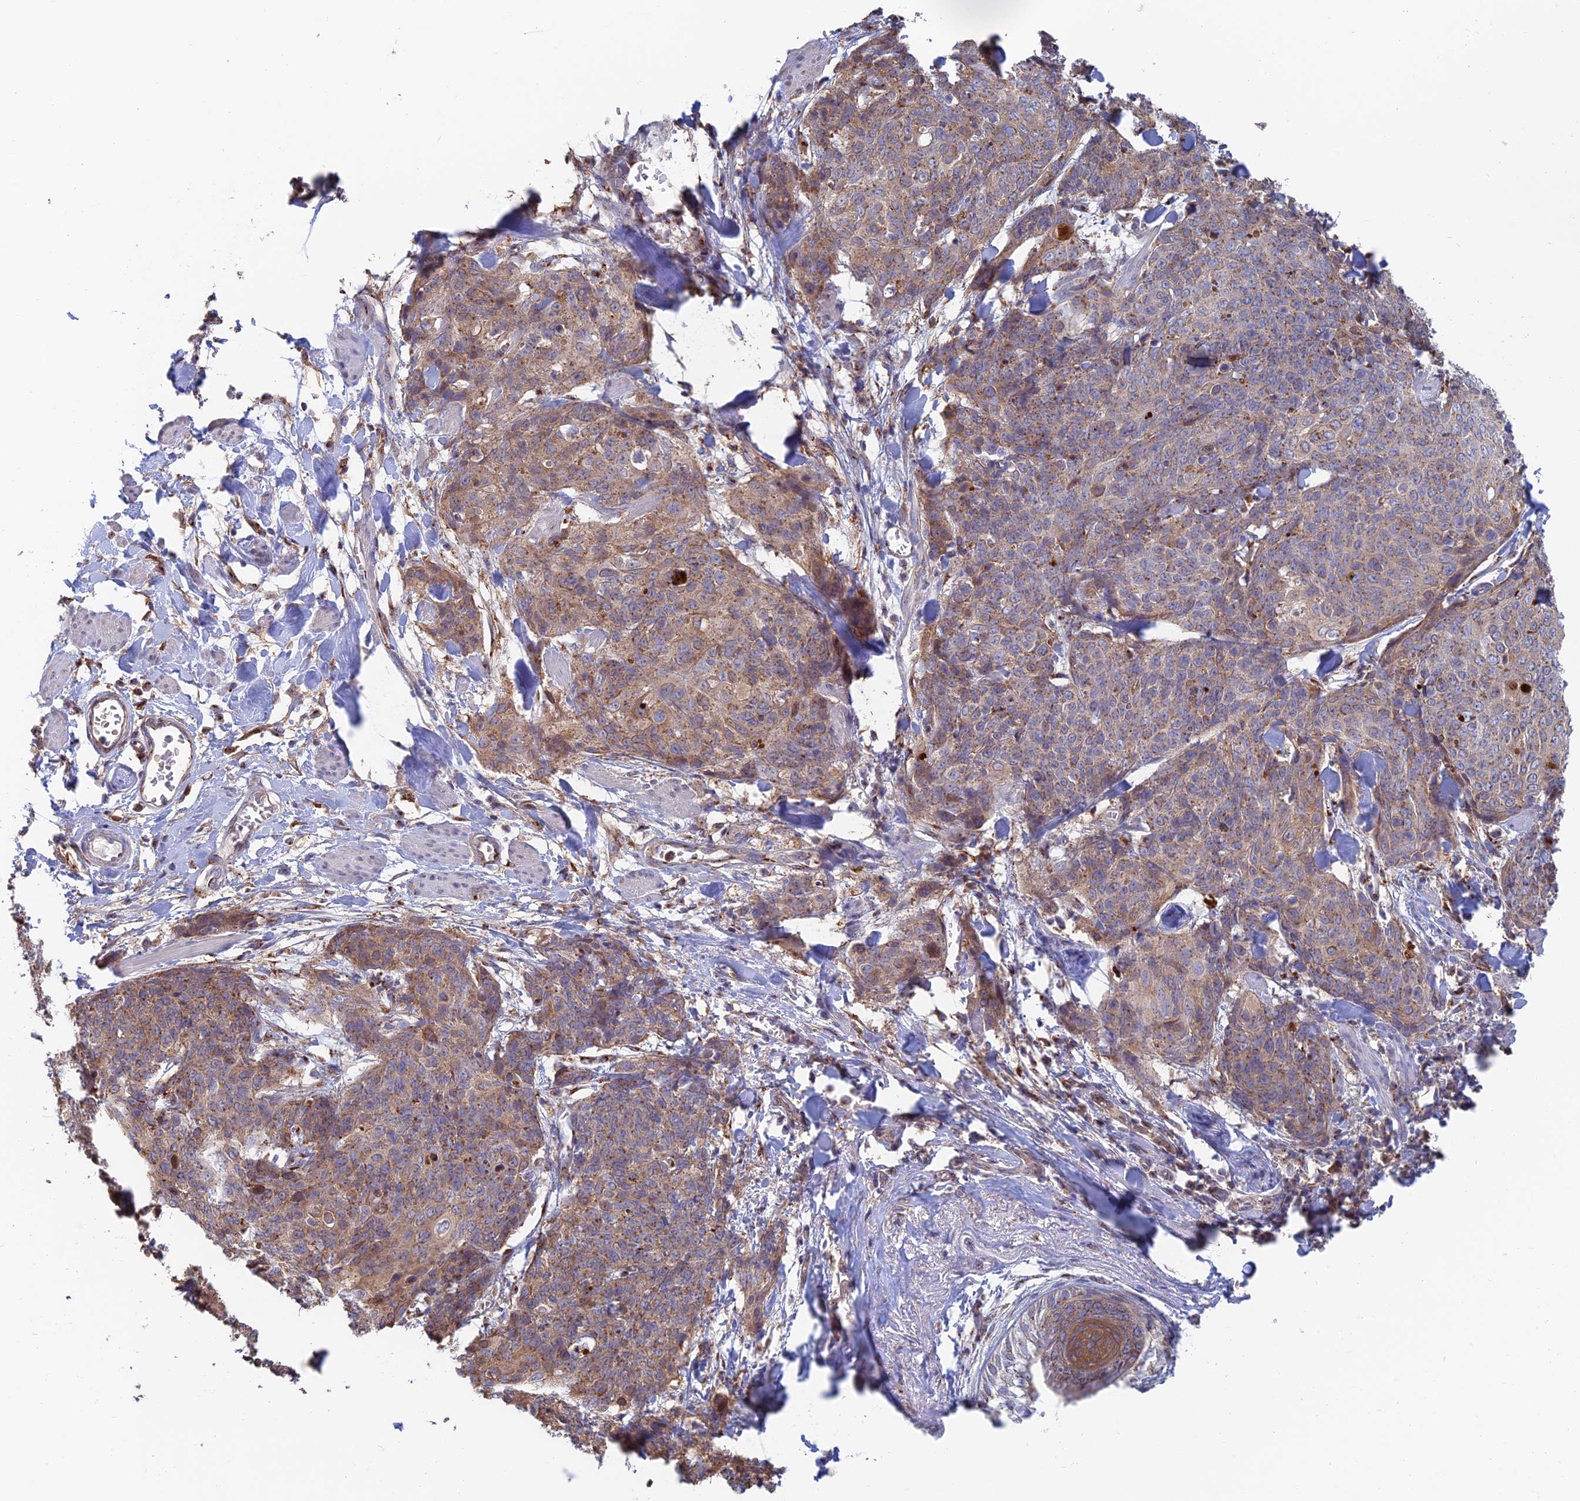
{"staining": {"intensity": "moderate", "quantity": ">75%", "location": "cytoplasmic/membranous"}, "tissue": "skin cancer", "cell_type": "Tumor cells", "image_type": "cancer", "snomed": [{"axis": "morphology", "description": "Squamous cell carcinoma, NOS"}, {"axis": "topography", "description": "Skin"}, {"axis": "topography", "description": "Vulva"}], "caption": "A medium amount of moderate cytoplasmic/membranous positivity is seen in about >75% of tumor cells in skin cancer tissue.", "gene": "HS2ST1", "patient": {"sex": "female", "age": 85}}